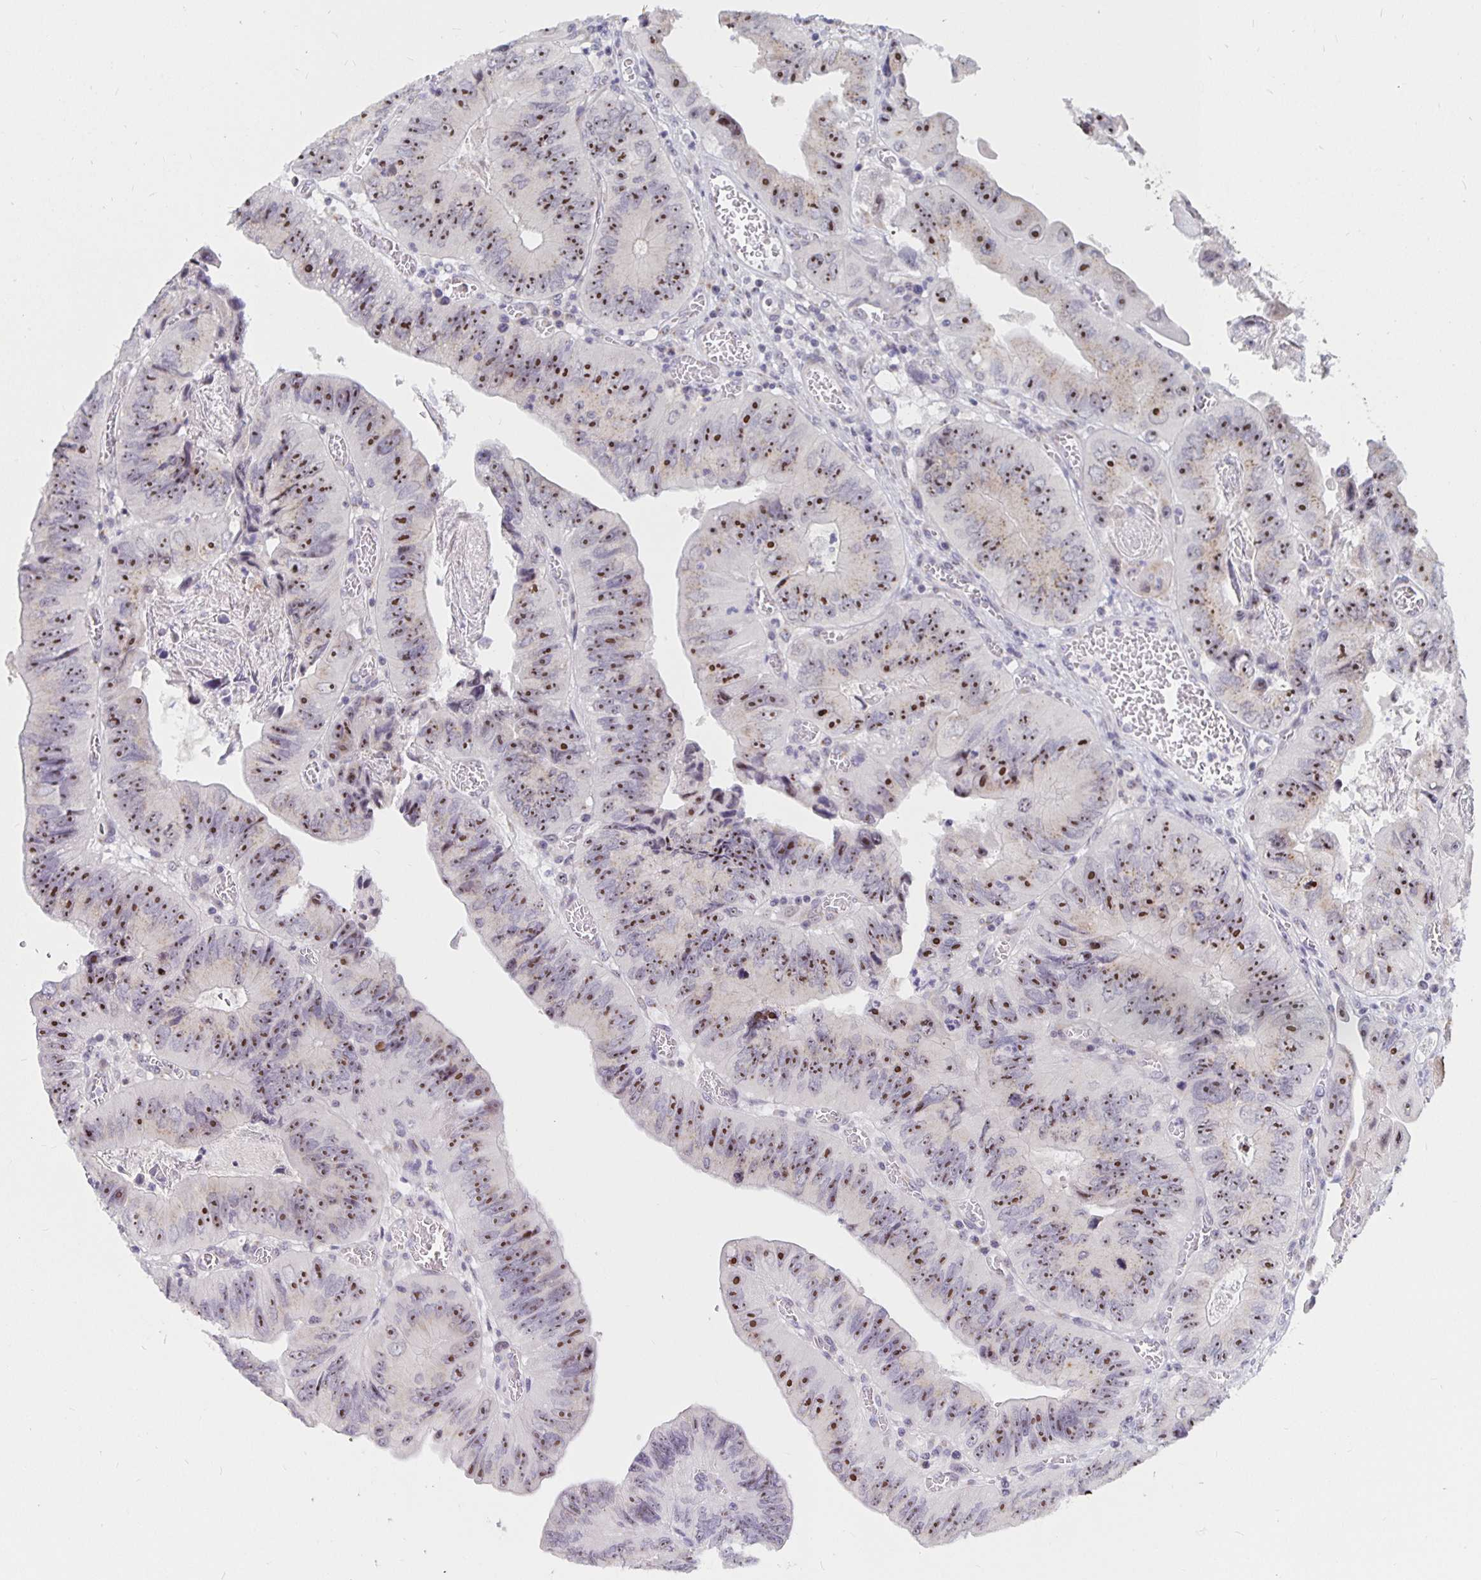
{"staining": {"intensity": "strong", "quantity": "25%-75%", "location": "nuclear"}, "tissue": "colorectal cancer", "cell_type": "Tumor cells", "image_type": "cancer", "snomed": [{"axis": "morphology", "description": "Adenocarcinoma, NOS"}, {"axis": "topography", "description": "Colon"}], "caption": "High-magnification brightfield microscopy of adenocarcinoma (colorectal) stained with DAB (3,3'-diaminobenzidine) (brown) and counterstained with hematoxylin (blue). tumor cells exhibit strong nuclear staining is appreciated in about25%-75% of cells.", "gene": "NUP85", "patient": {"sex": "female", "age": 84}}